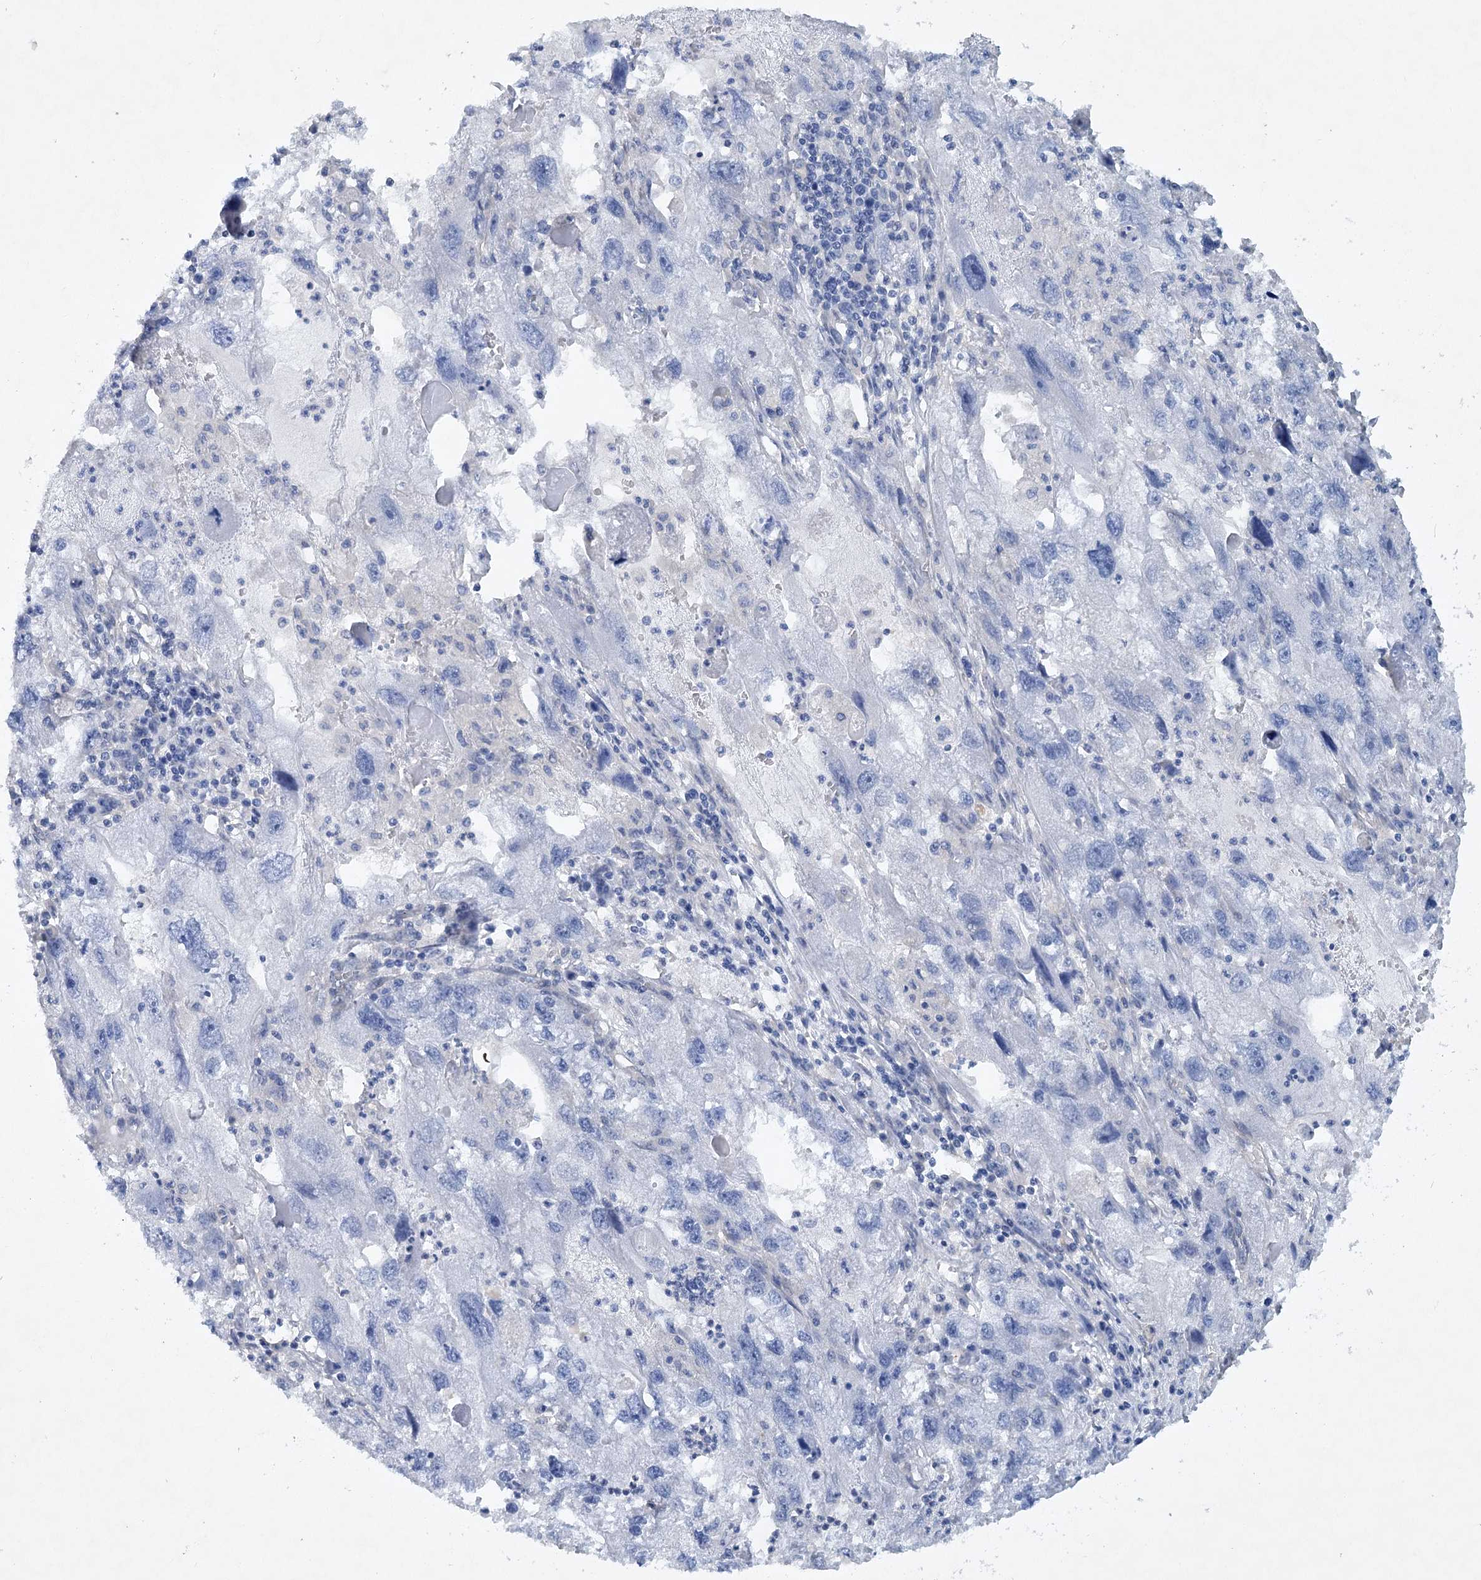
{"staining": {"intensity": "negative", "quantity": "none", "location": "none"}, "tissue": "endometrial cancer", "cell_type": "Tumor cells", "image_type": "cancer", "snomed": [{"axis": "morphology", "description": "Adenocarcinoma, NOS"}, {"axis": "topography", "description": "Endometrium"}], "caption": "The immunohistochemistry (IHC) histopathology image has no significant expression in tumor cells of endometrial adenocarcinoma tissue.", "gene": "AAMDC", "patient": {"sex": "female", "age": 49}}